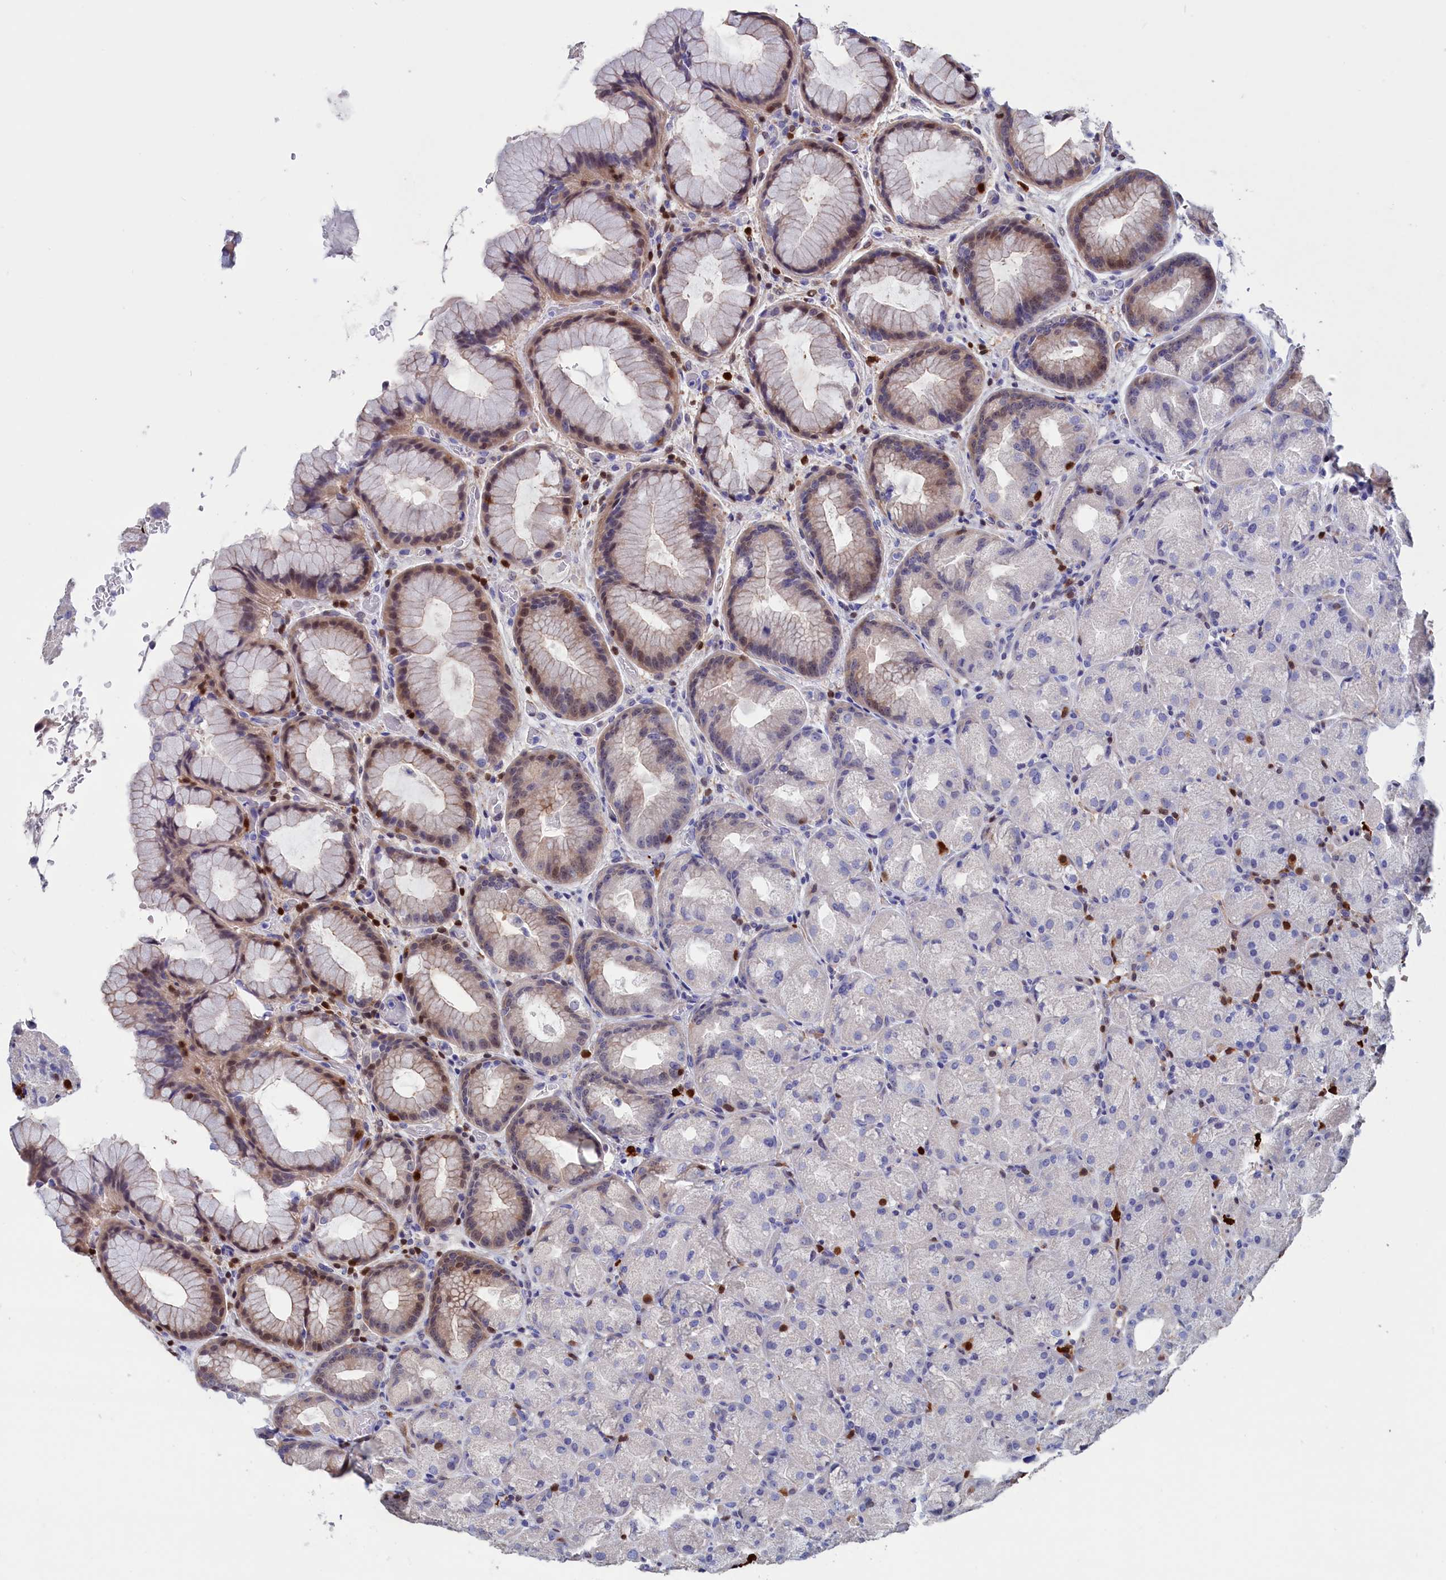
{"staining": {"intensity": "strong", "quantity": "<25%", "location": "cytoplasmic/membranous,nuclear"}, "tissue": "stomach", "cell_type": "Glandular cells", "image_type": "normal", "snomed": [{"axis": "morphology", "description": "Normal tissue, NOS"}, {"axis": "topography", "description": "Stomach, upper"}, {"axis": "topography", "description": "Stomach"}], "caption": "Stomach stained with IHC reveals strong cytoplasmic/membranous,nuclear expression in approximately <25% of glandular cells.", "gene": "CRIP1", "patient": {"sex": "male", "age": 48}}